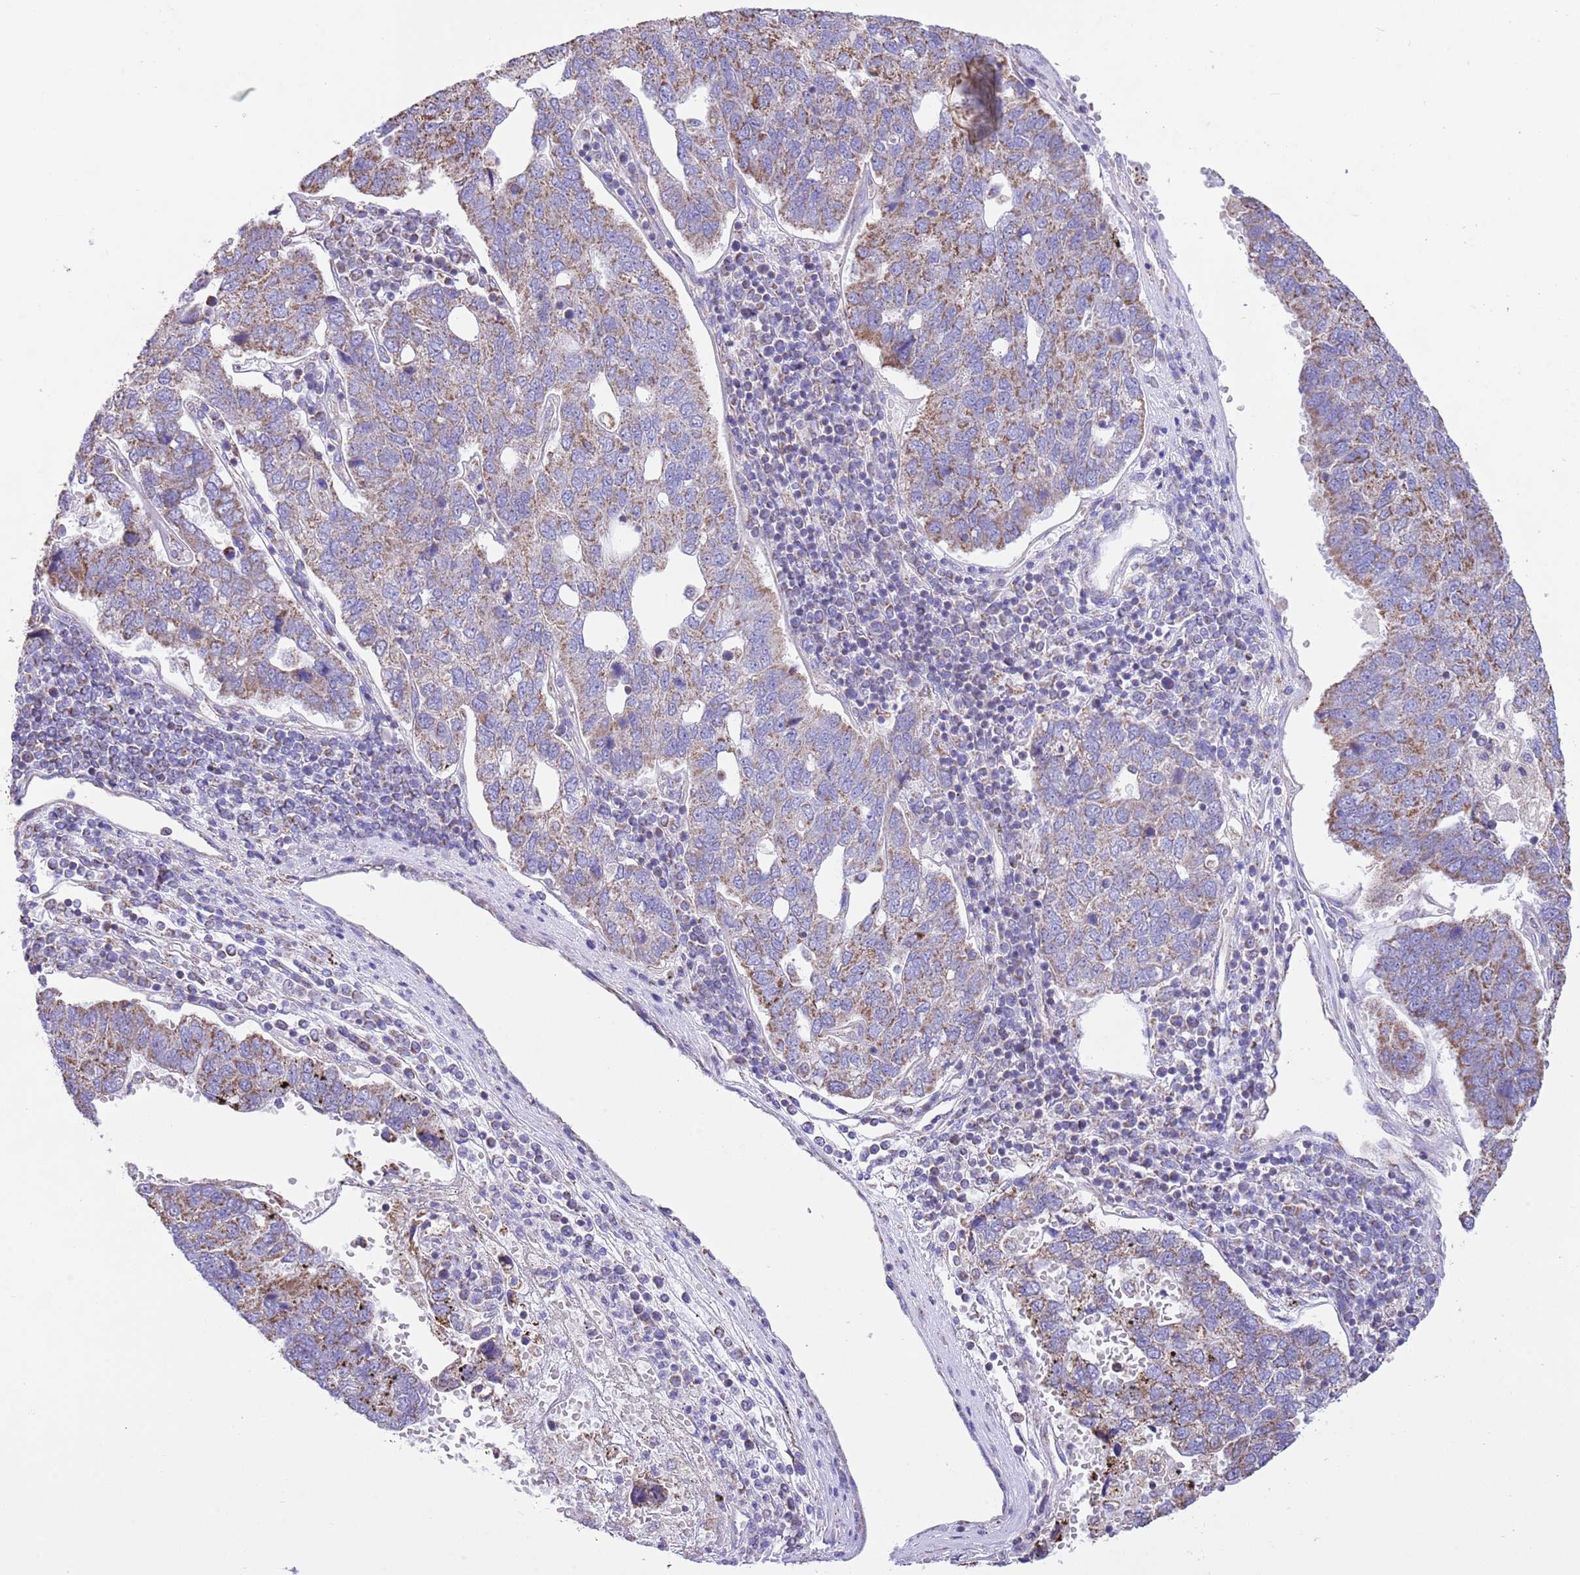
{"staining": {"intensity": "moderate", "quantity": "25%-75%", "location": "cytoplasmic/membranous"}, "tissue": "pancreatic cancer", "cell_type": "Tumor cells", "image_type": "cancer", "snomed": [{"axis": "morphology", "description": "Adenocarcinoma, NOS"}, {"axis": "topography", "description": "Pancreas"}], "caption": "A brown stain labels moderate cytoplasmic/membranous positivity of a protein in human pancreatic cancer tumor cells.", "gene": "TEKTIP1", "patient": {"sex": "female", "age": 61}}